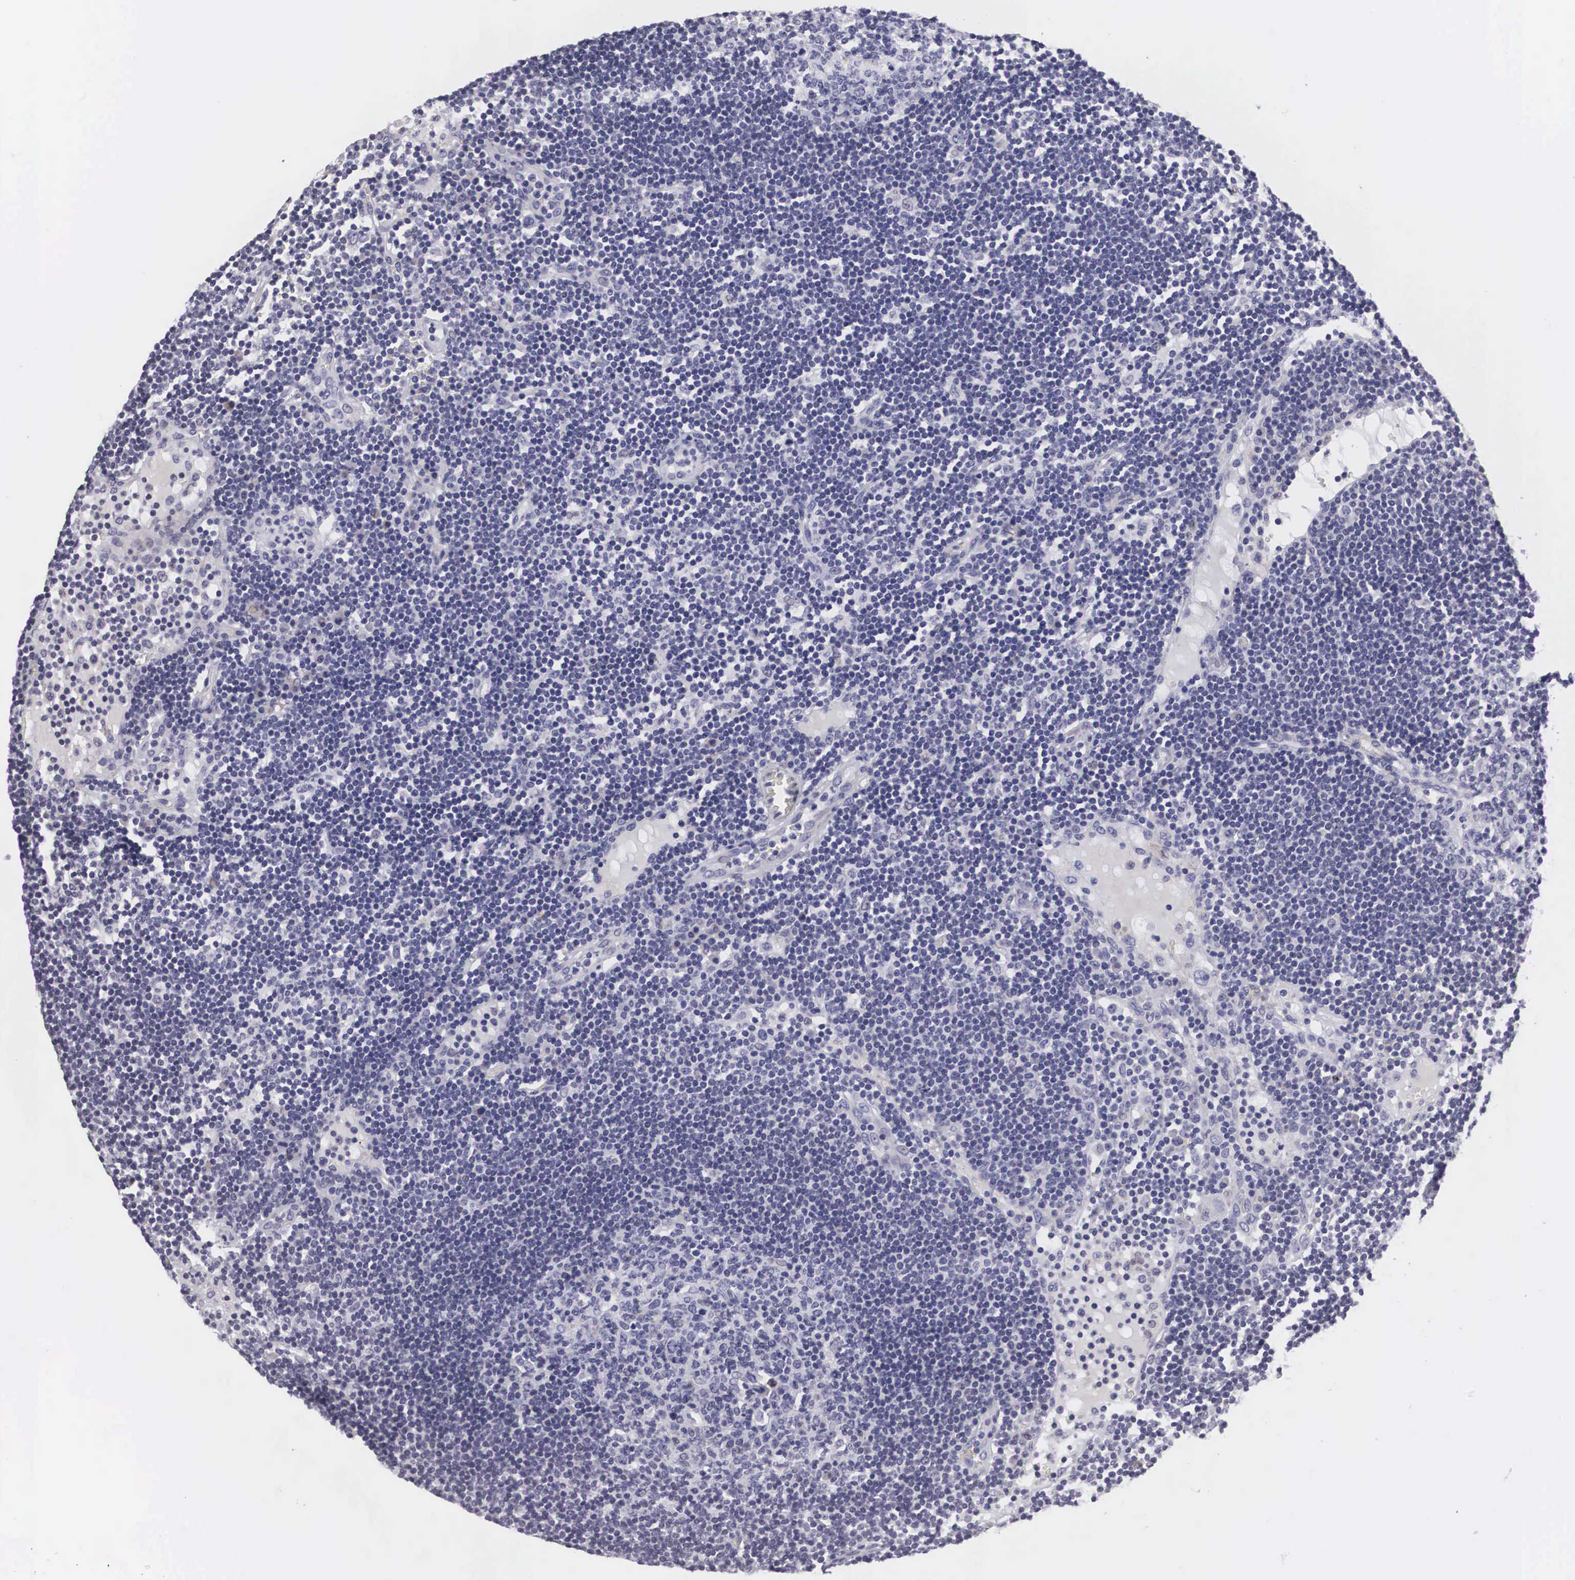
{"staining": {"intensity": "negative", "quantity": "none", "location": "none"}, "tissue": "lymph node", "cell_type": "Germinal center cells", "image_type": "normal", "snomed": [{"axis": "morphology", "description": "Normal tissue, NOS"}, {"axis": "topography", "description": "Lymph node"}], "caption": "High magnification brightfield microscopy of normal lymph node stained with DAB (brown) and counterstained with hematoxylin (blue): germinal center cells show no significant expression.", "gene": "ARMCX3", "patient": {"sex": "male", "age": 54}}